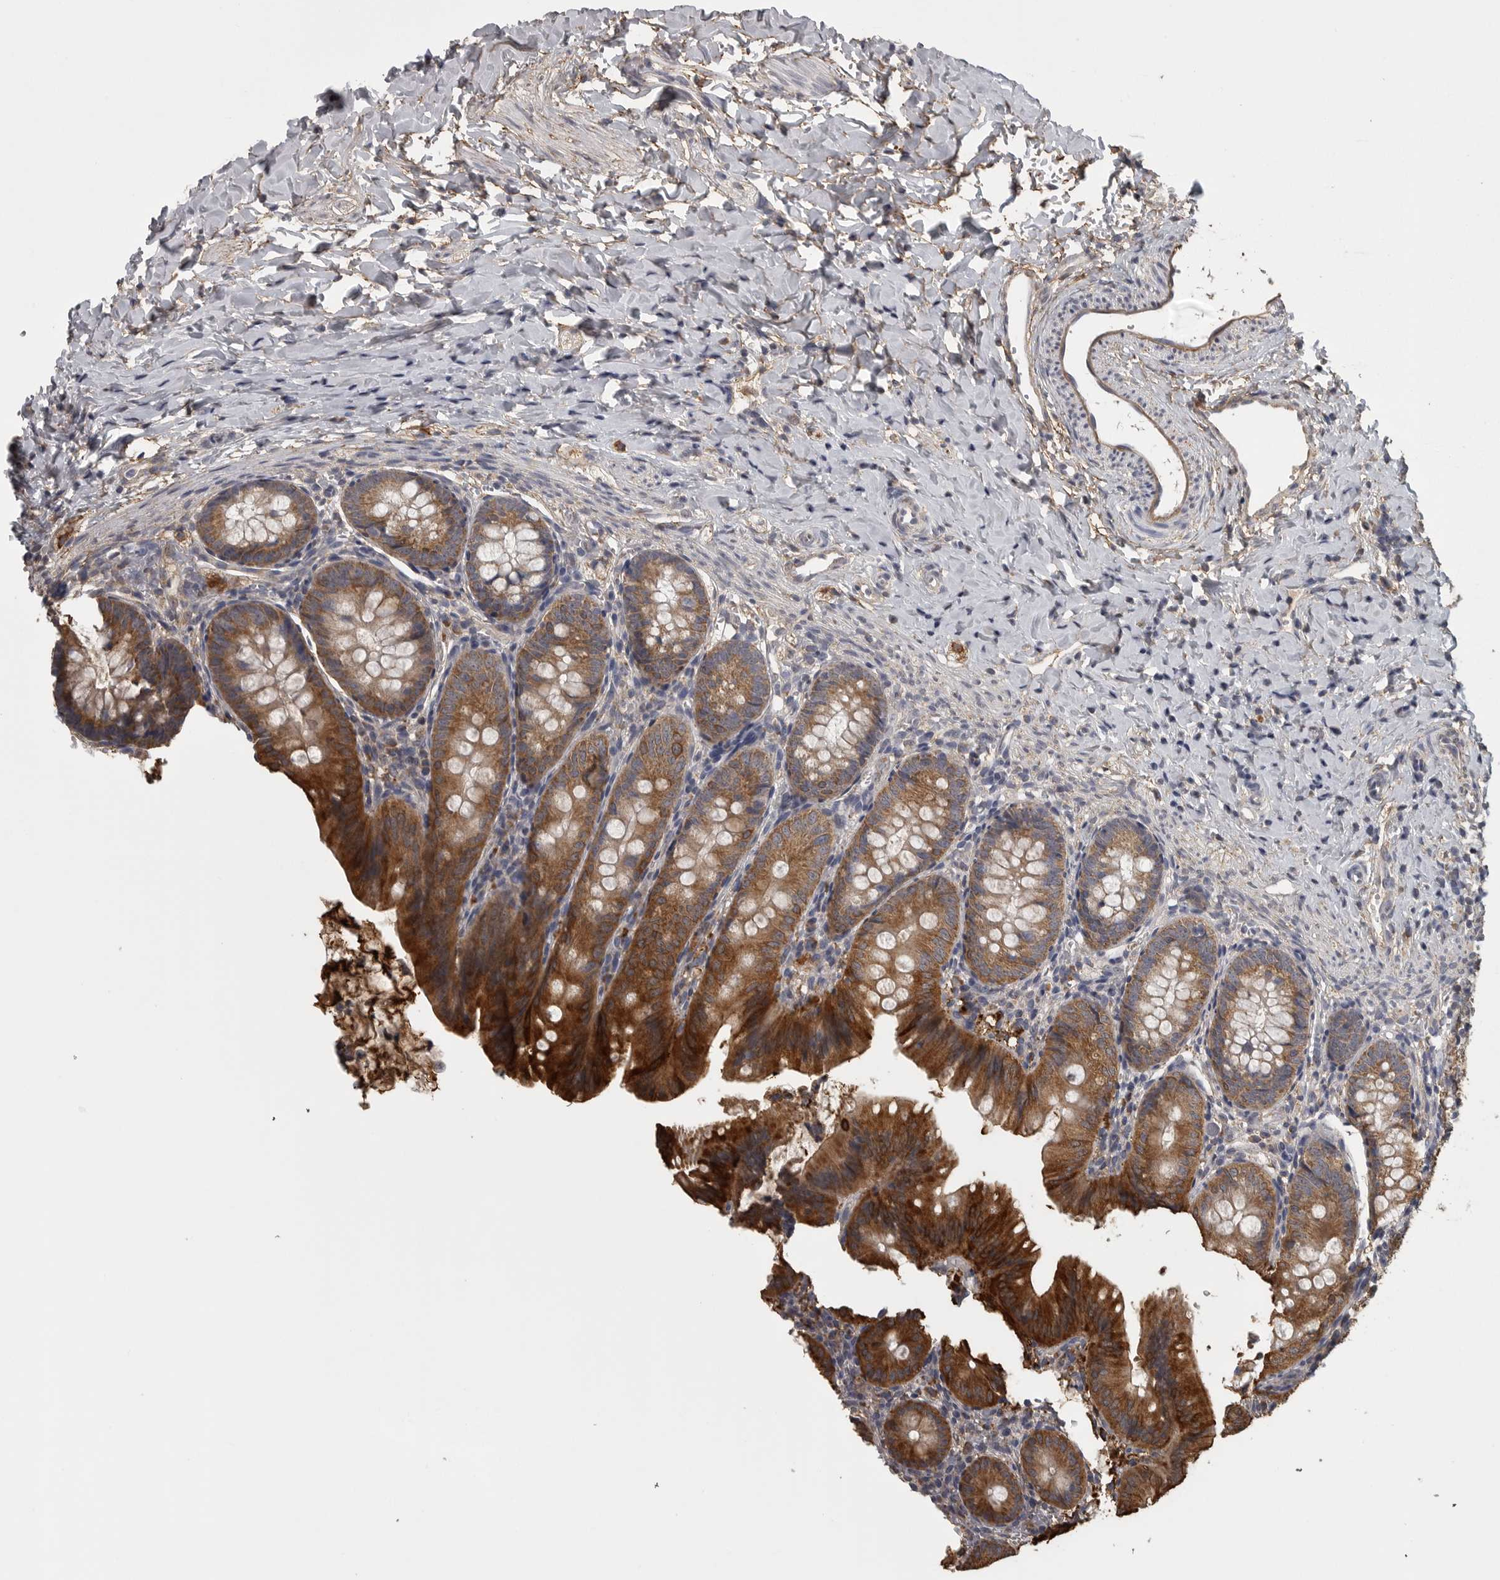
{"staining": {"intensity": "strong", "quantity": ">75%", "location": "cytoplasmic/membranous"}, "tissue": "appendix", "cell_type": "Glandular cells", "image_type": "normal", "snomed": [{"axis": "morphology", "description": "Normal tissue, NOS"}, {"axis": "topography", "description": "Appendix"}], "caption": "IHC histopathology image of unremarkable human appendix stained for a protein (brown), which demonstrates high levels of strong cytoplasmic/membranous staining in about >75% of glandular cells.", "gene": "FRK", "patient": {"sex": "male", "age": 1}}